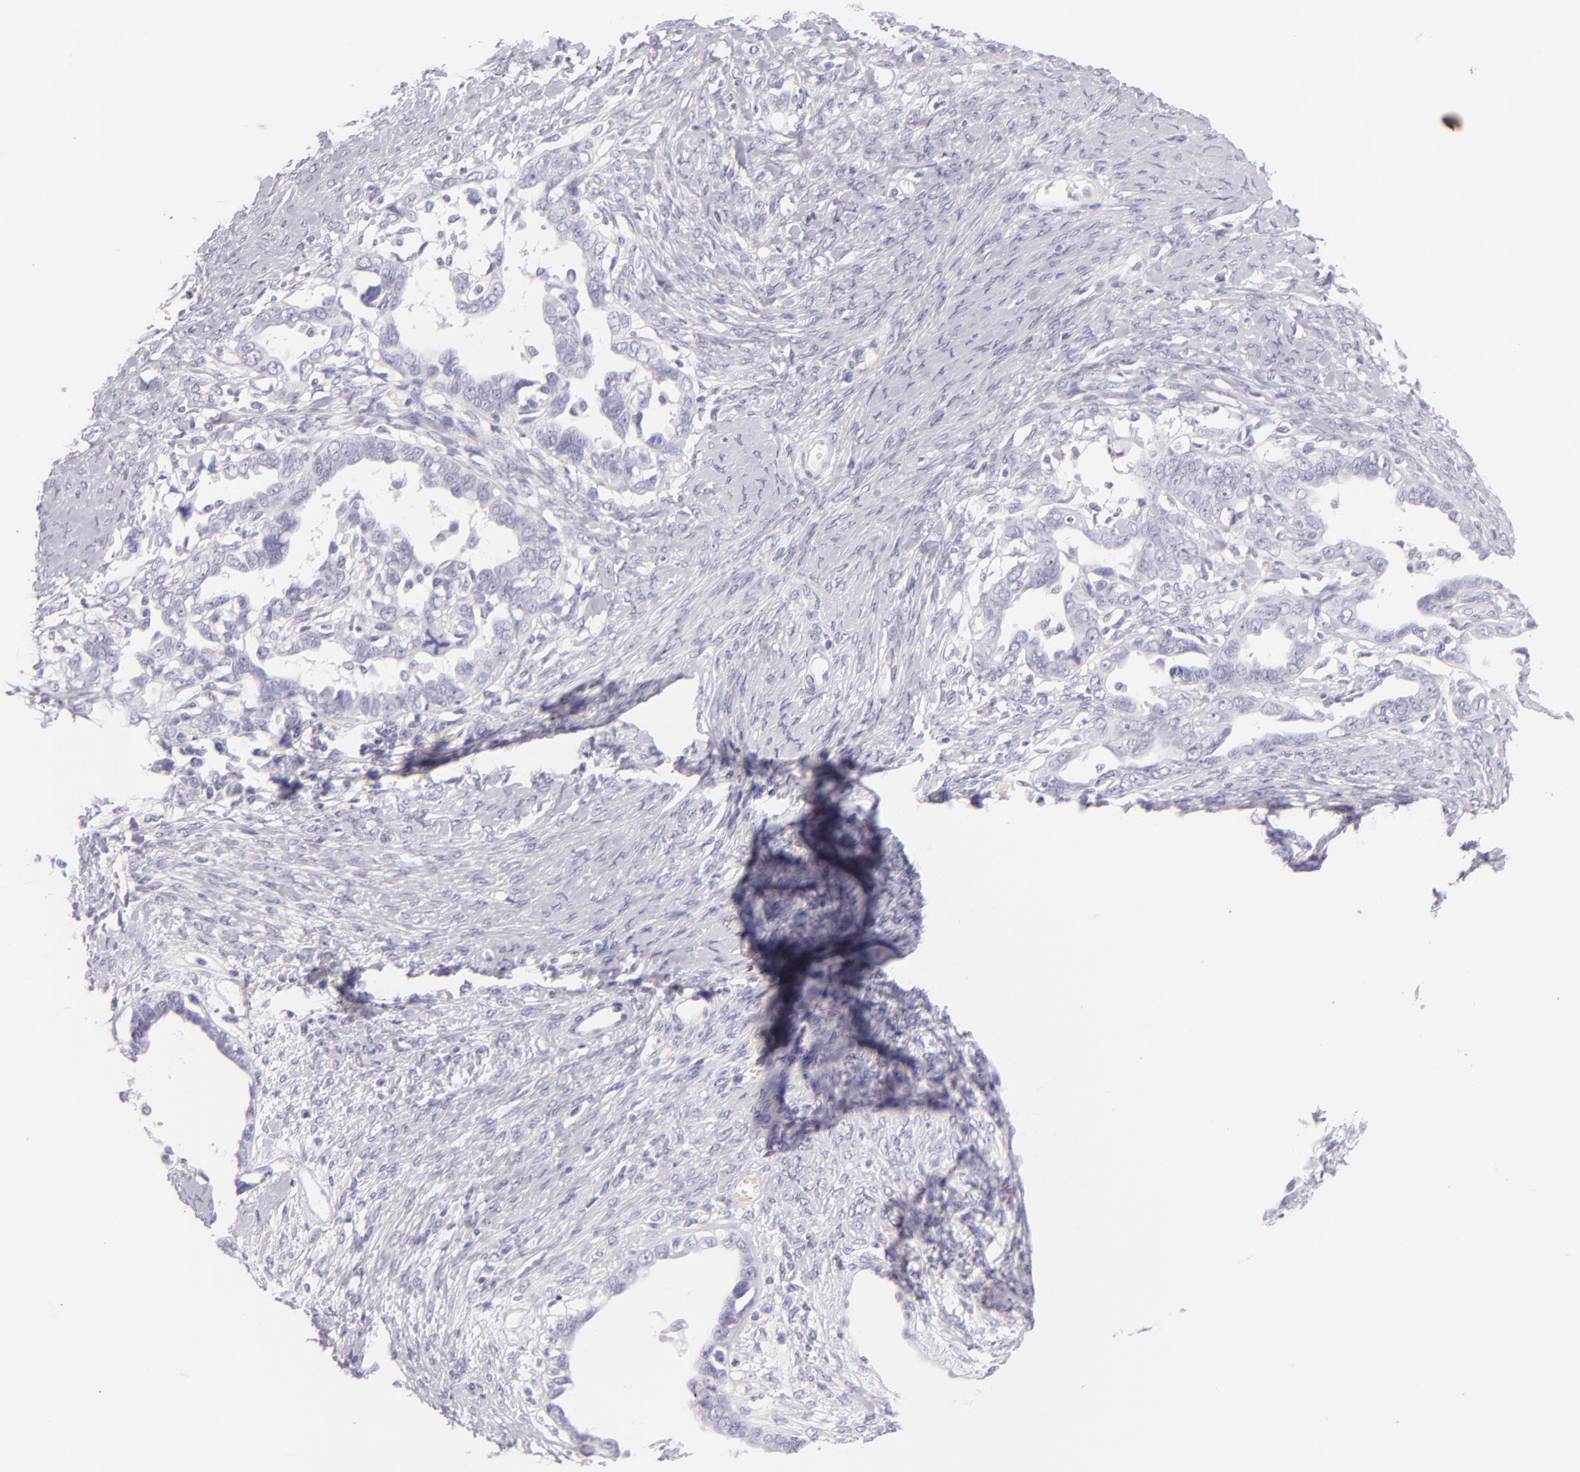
{"staining": {"intensity": "negative", "quantity": "none", "location": "none"}, "tissue": "ovarian cancer", "cell_type": "Tumor cells", "image_type": "cancer", "snomed": [{"axis": "morphology", "description": "Cystadenocarcinoma, serous, NOS"}, {"axis": "topography", "description": "Ovary"}], "caption": "Tumor cells show no significant expression in serous cystadenocarcinoma (ovarian).", "gene": "INA", "patient": {"sex": "female", "age": 69}}